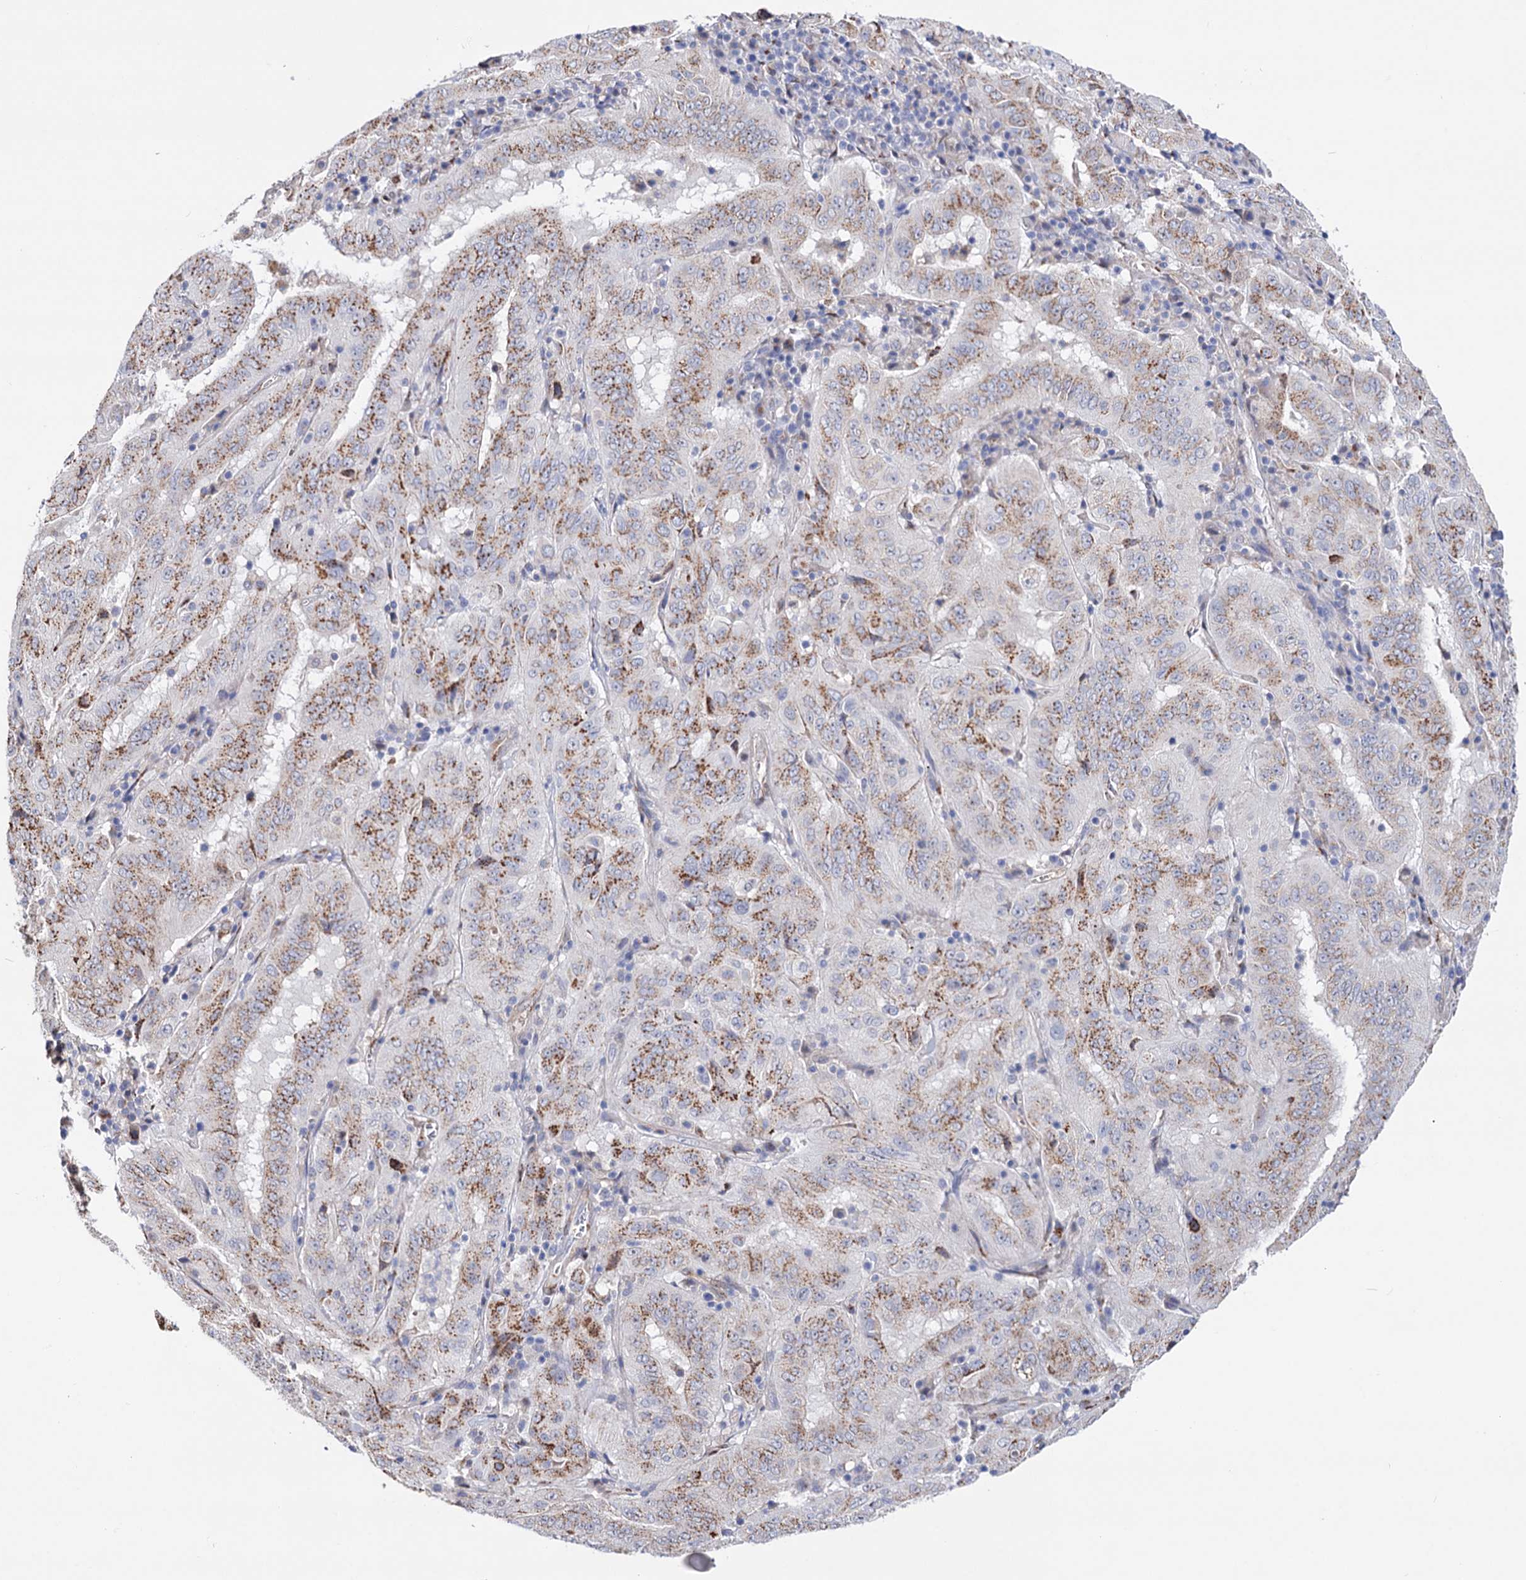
{"staining": {"intensity": "moderate", "quantity": ">75%", "location": "cytoplasmic/membranous"}, "tissue": "pancreatic cancer", "cell_type": "Tumor cells", "image_type": "cancer", "snomed": [{"axis": "morphology", "description": "Adenocarcinoma, NOS"}, {"axis": "topography", "description": "Pancreas"}], "caption": "This image exhibits IHC staining of pancreatic cancer (adenocarcinoma), with medium moderate cytoplasmic/membranous staining in about >75% of tumor cells.", "gene": "C11orf96", "patient": {"sex": "male", "age": 63}}